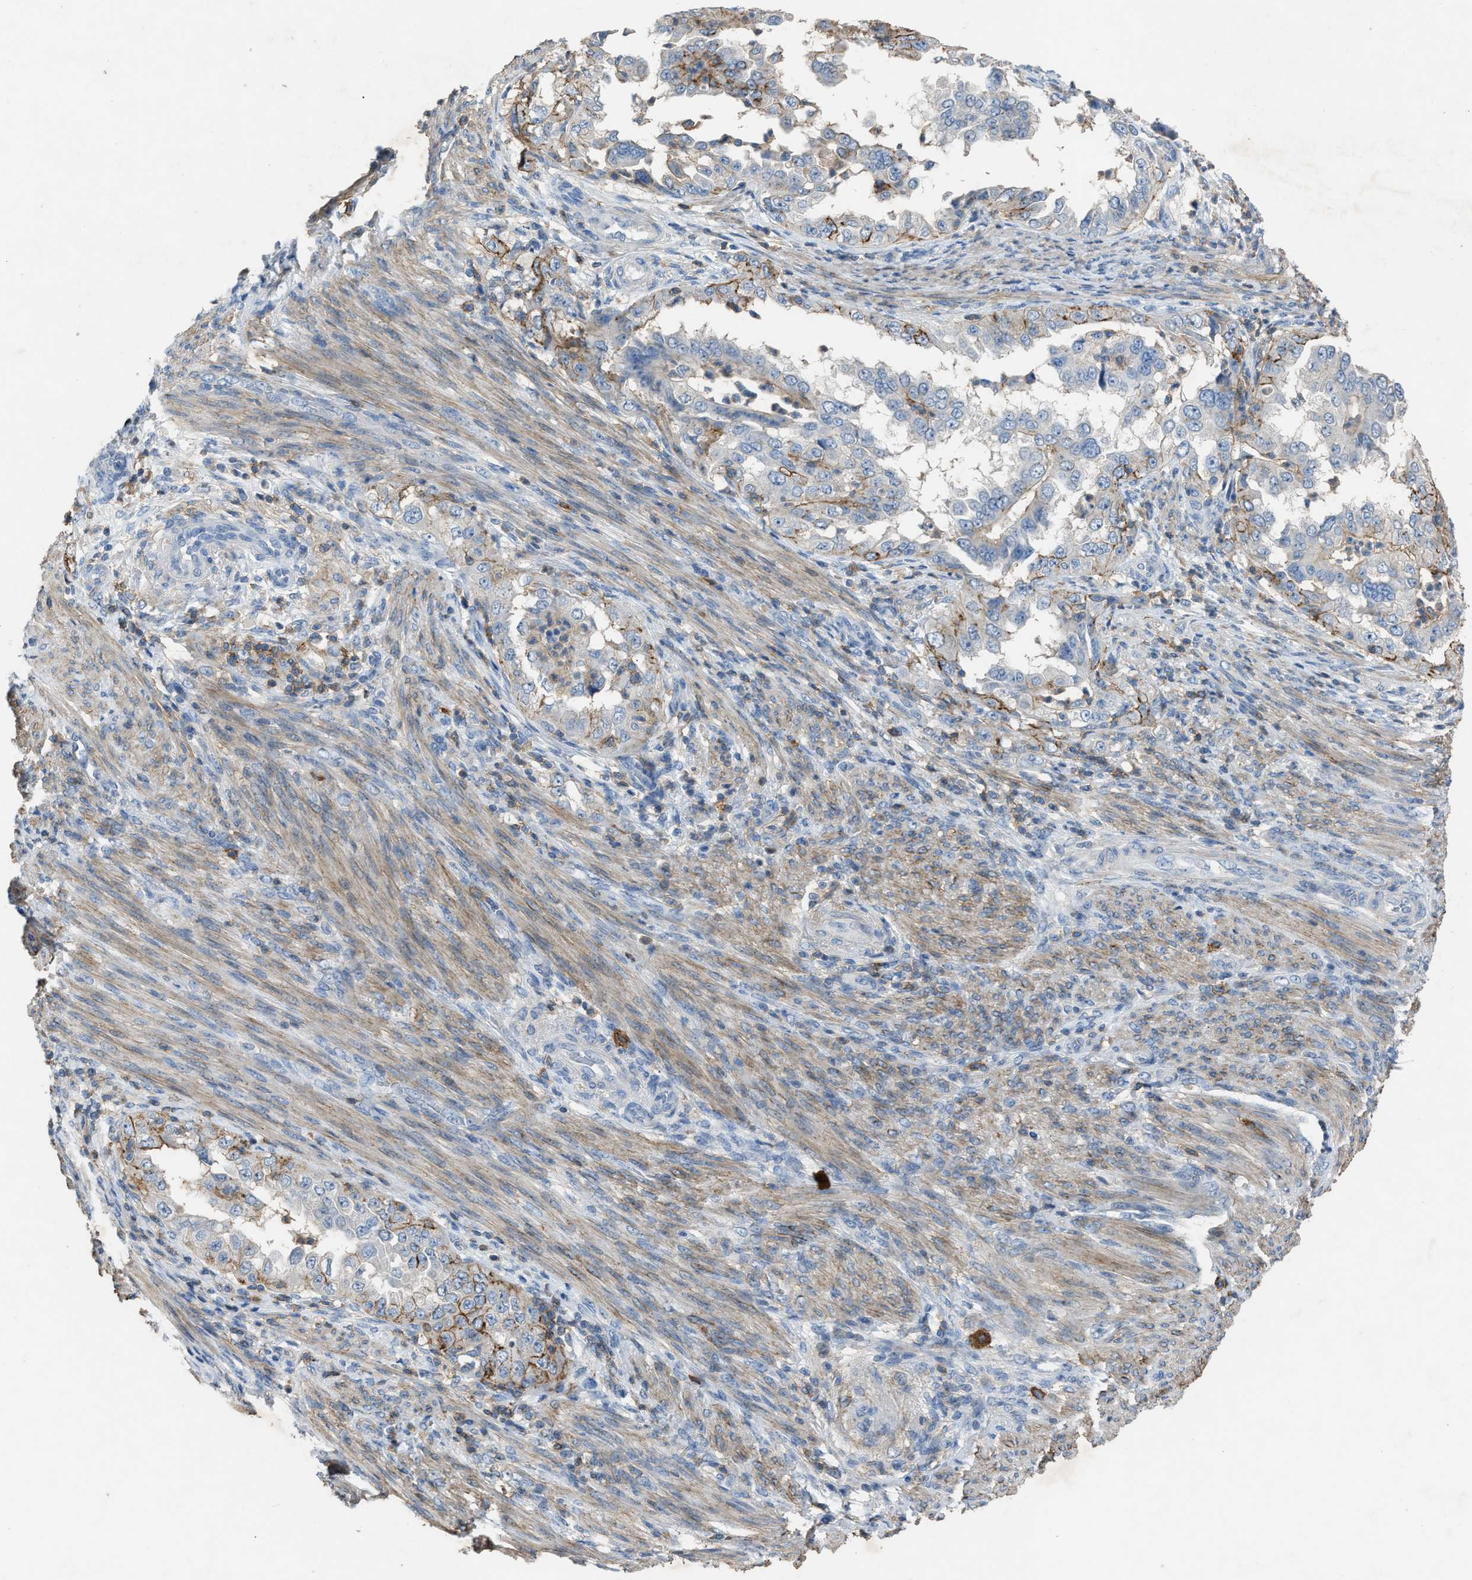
{"staining": {"intensity": "moderate", "quantity": "<25%", "location": "cytoplasmic/membranous"}, "tissue": "endometrial cancer", "cell_type": "Tumor cells", "image_type": "cancer", "snomed": [{"axis": "morphology", "description": "Adenocarcinoma, NOS"}, {"axis": "topography", "description": "Endometrium"}], "caption": "Human endometrial adenocarcinoma stained for a protein (brown) shows moderate cytoplasmic/membranous positive positivity in about <25% of tumor cells.", "gene": "OR51E1", "patient": {"sex": "female", "age": 85}}